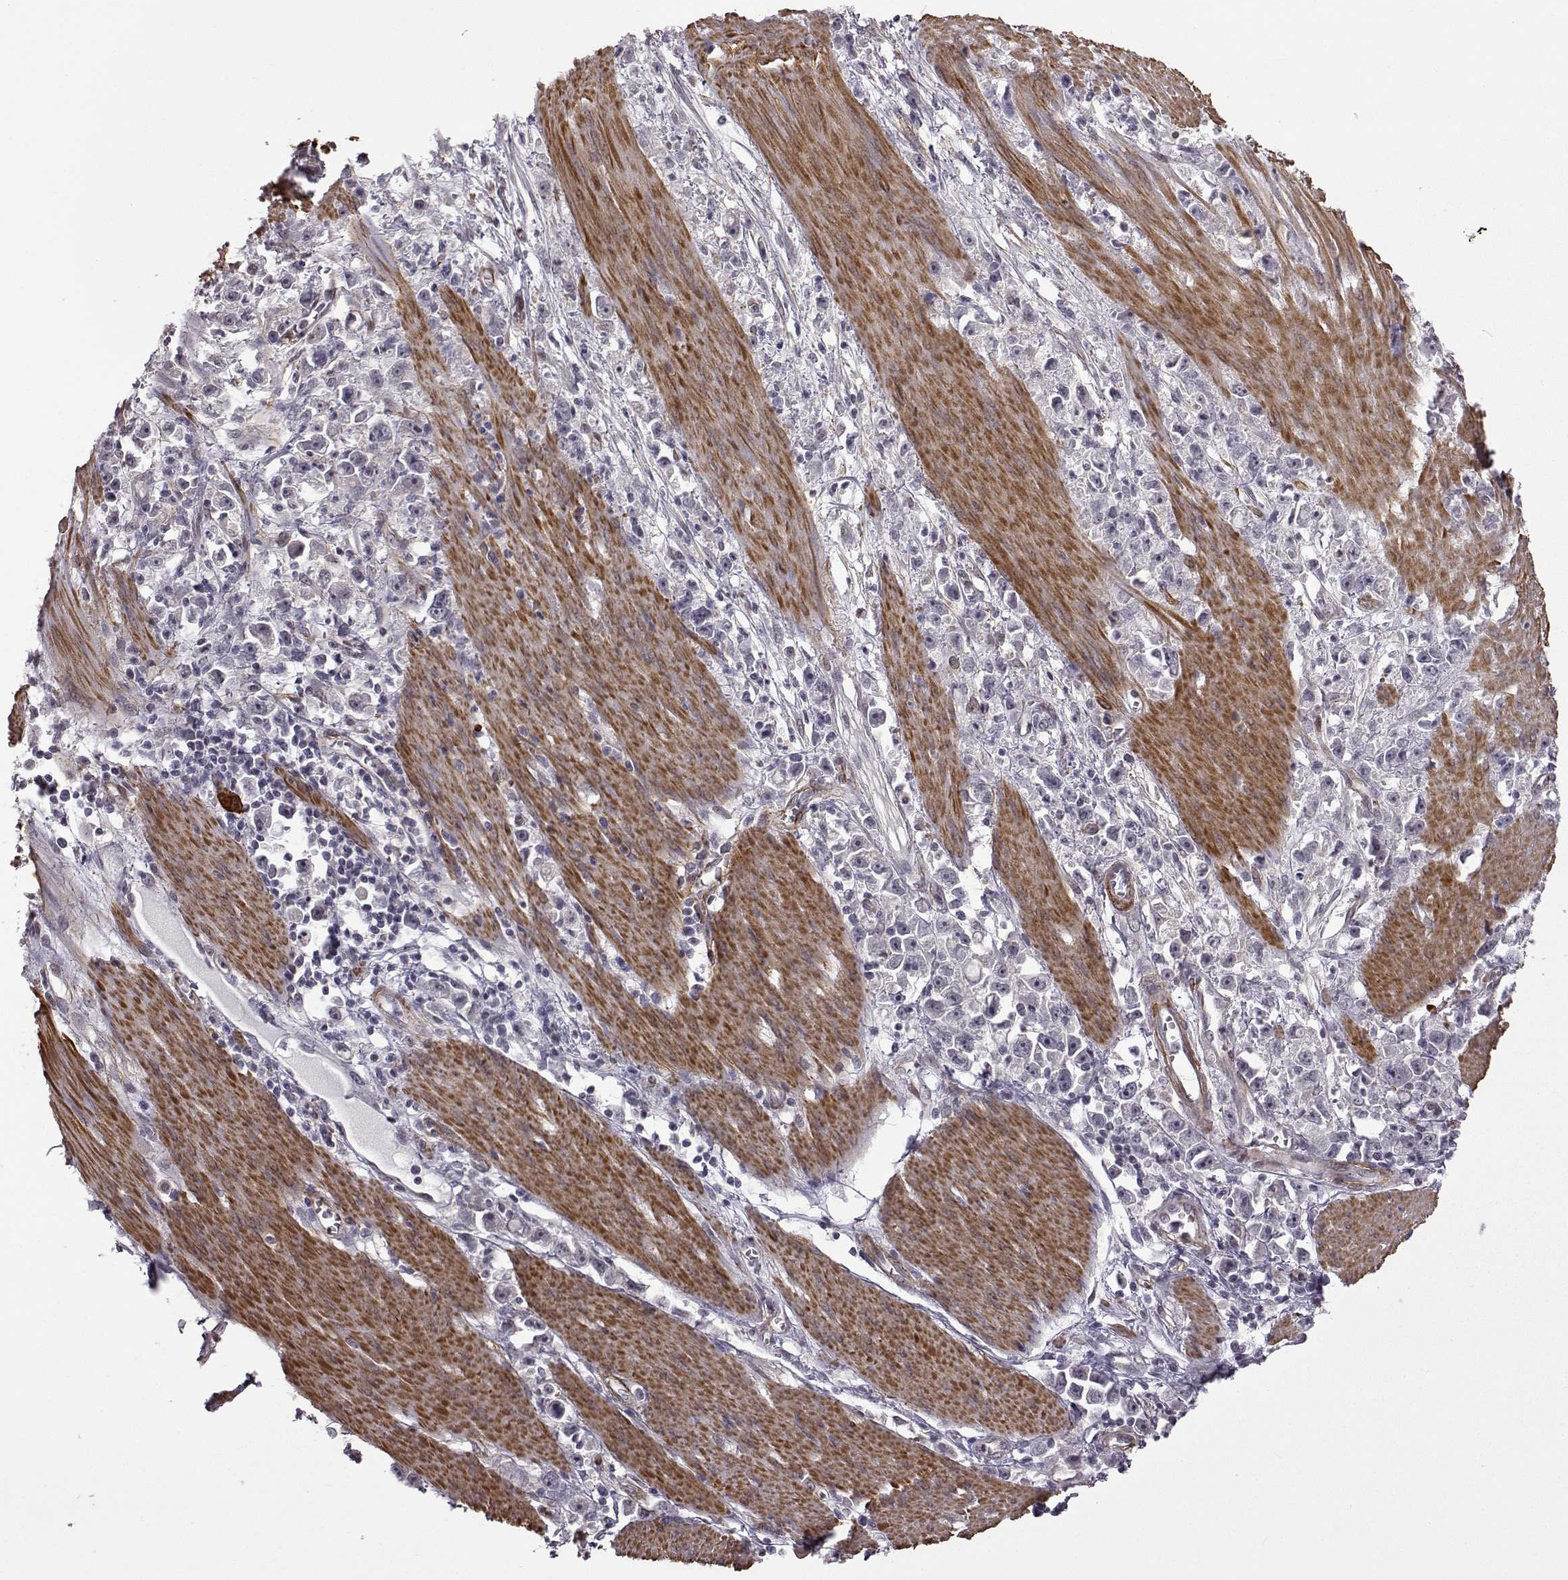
{"staining": {"intensity": "negative", "quantity": "none", "location": "none"}, "tissue": "stomach cancer", "cell_type": "Tumor cells", "image_type": "cancer", "snomed": [{"axis": "morphology", "description": "Adenocarcinoma, NOS"}, {"axis": "topography", "description": "Stomach"}], "caption": "Human stomach cancer stained for a protein using immunohistochemistry displays no staining in tumor cells.", "gene": "SYNPO2", "patient": {"sex": "female", "age": 59}}